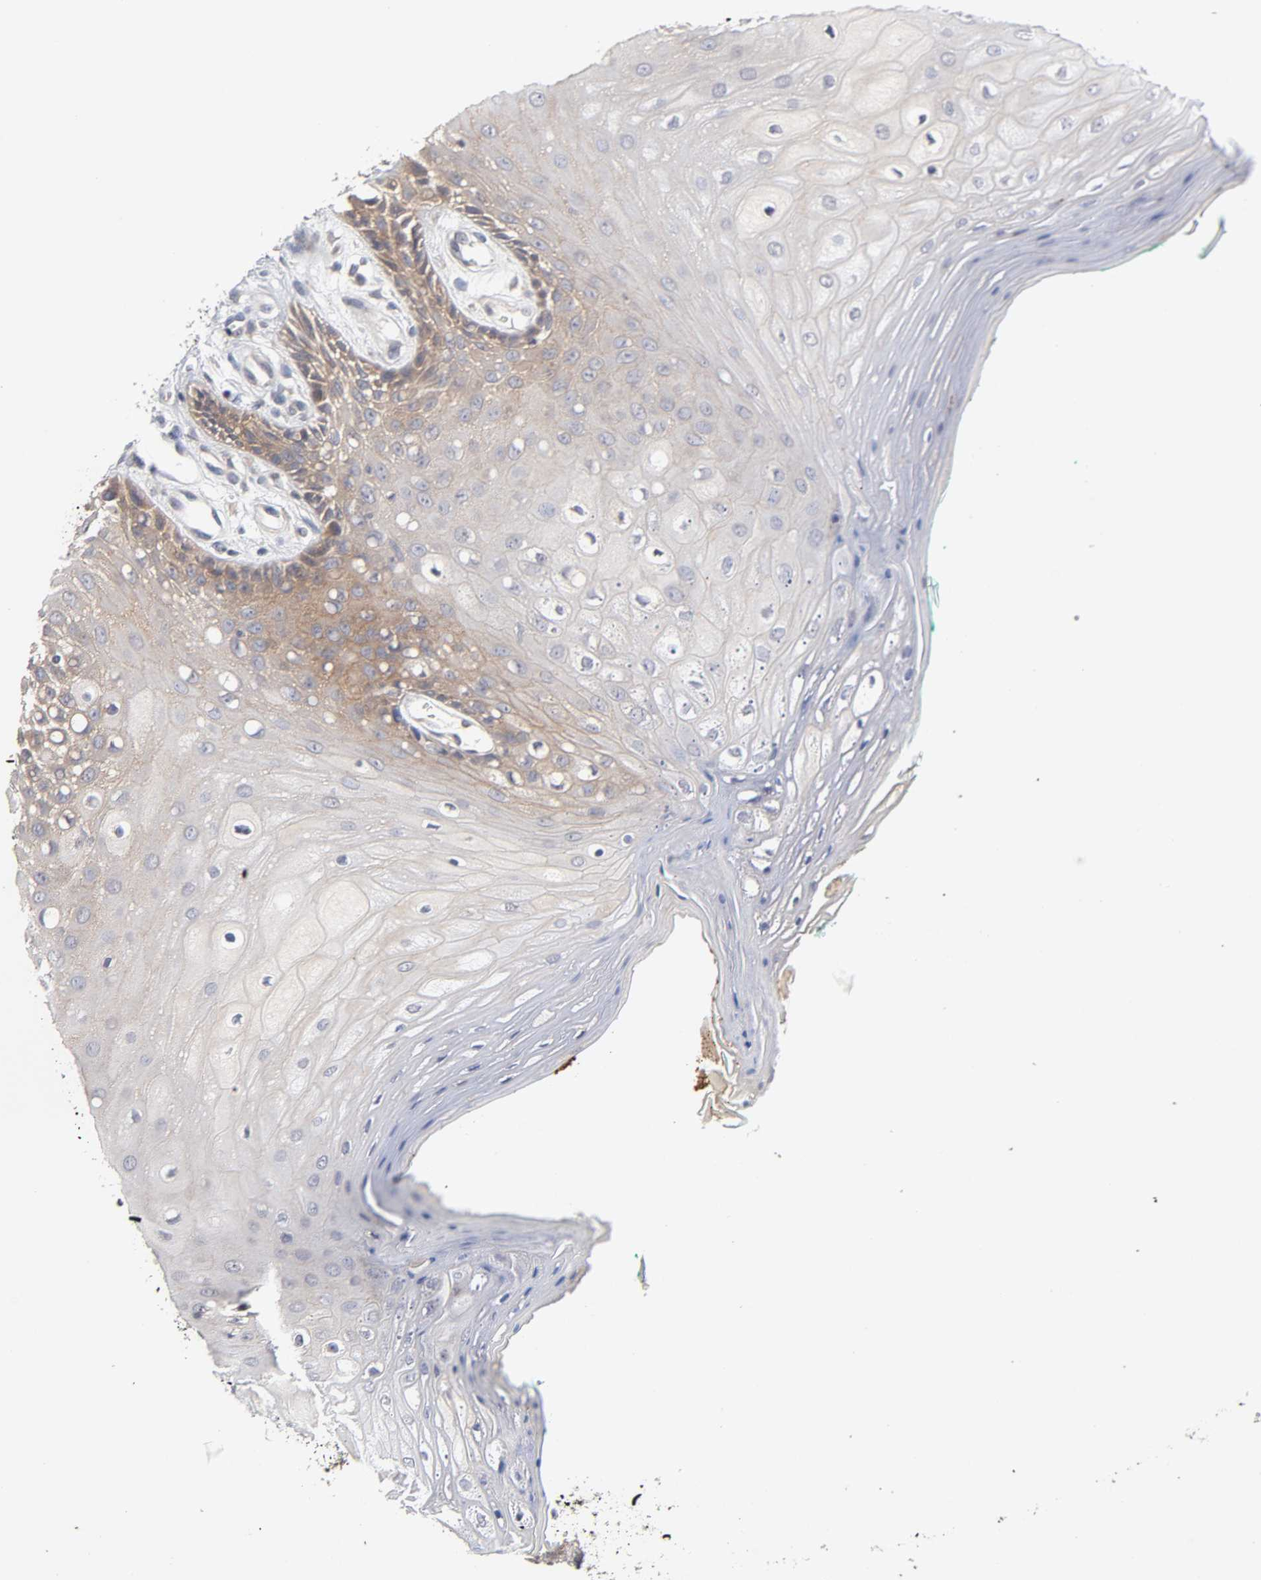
{"staining": {"intensity": "weak", "quantity": "<25%", "location": "cytoplasmic/membranous"}, "tissue": "oral mucosa", "cell_type": "Squamous epithelial cells", "image_type": "normal", "snomed": [{"axis": "morphology", "description": "Normal tissue, NOS"}, {"axis": "morphology", "description": "Squamous cell carcinoma, NOS"}, {"axis": "topography", "description": "Skeletal muscle"}, {"axis": "topography", "description": "Oral tissue"}, {"axis": "topography", "description": "Head-Neck"}], "caption": "This is a histopathology image of immunohistochemistry staining of normal oral mucosa, which shows no expression in squamous epithelial cells.", "gene": "CXADR", "patient": {"sex": "female", "age": 84}}